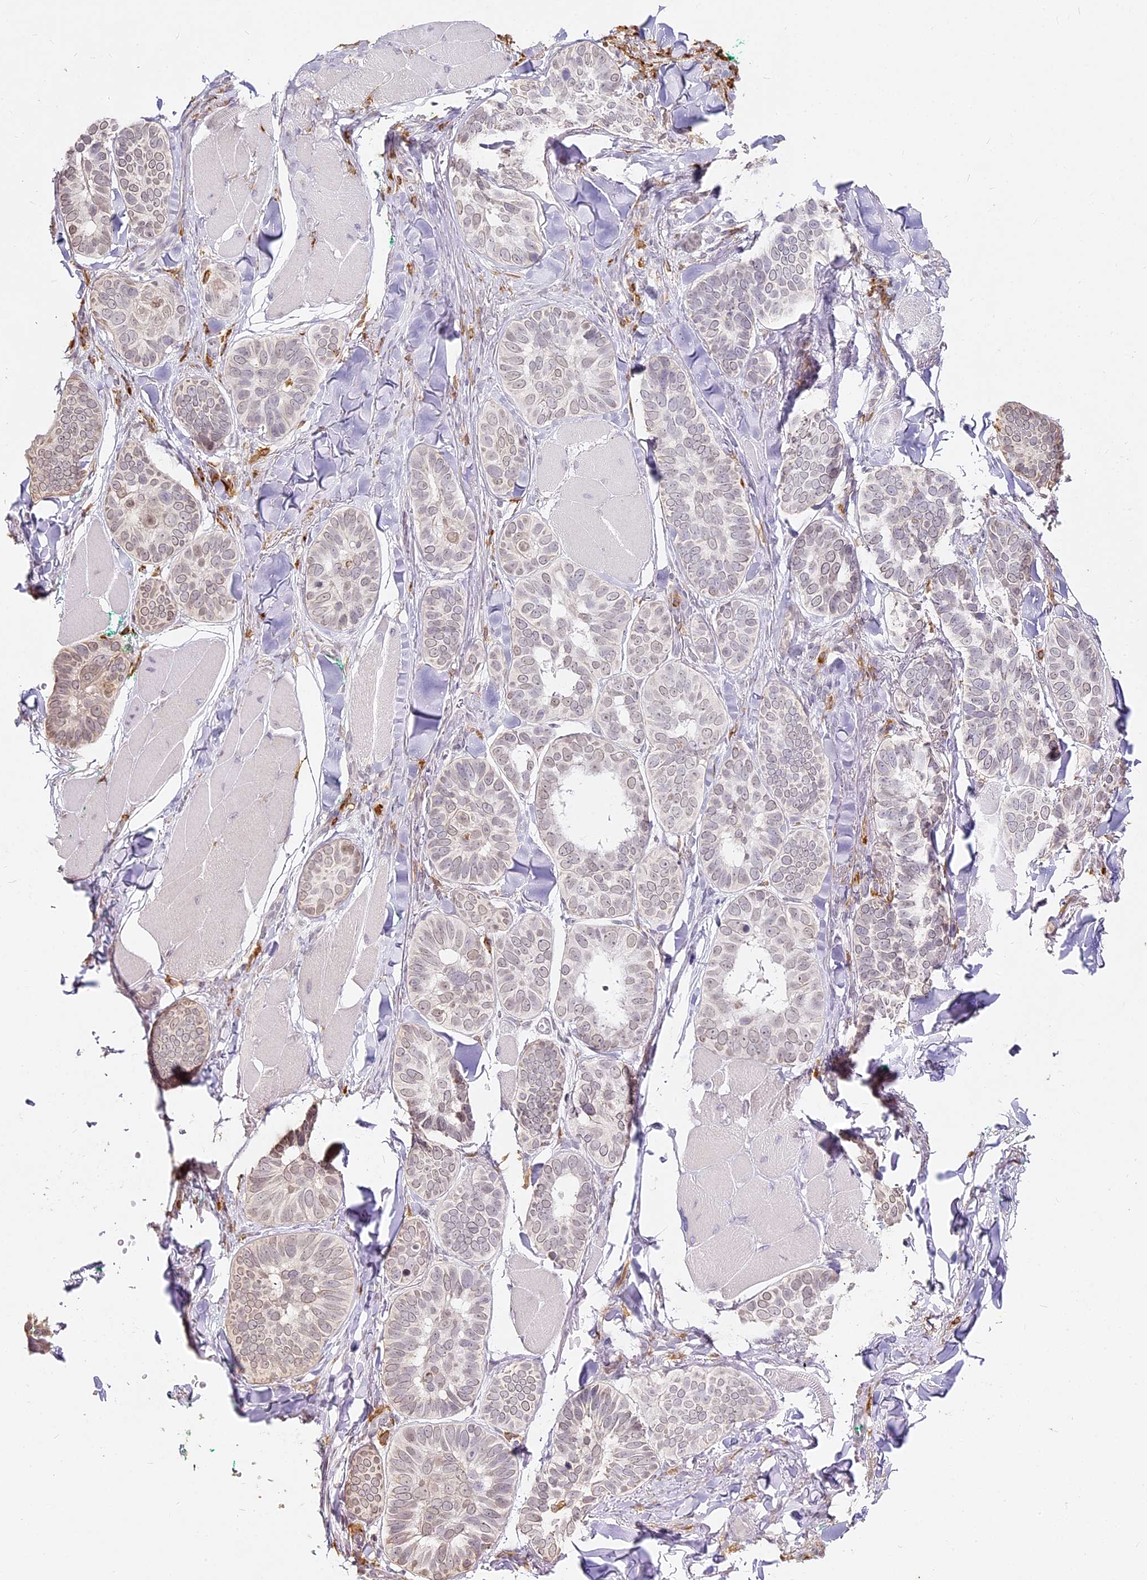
{"staining": {"intensity": "weak", "quantity": "<25%", "location": "nuclear"}, "tissue": "skin cancer", "cell_type": "Tumor cells", "image_type": "cancer", "snomed": [{"axis": "morphology", "description": "Basal cell carcinoma"}, {"axis": "topography", "description": "Skin"}], "caption": "High magnification brightfield microscopy of basal cell carcinoma (skin) stained with DAB (brown) and counterstained with hematoxylin (blue): tumor cells show no significant expression. The staining is performed using DAB brown chromogen with nuclei counter-stained in using hematoxylin.", "gene": "DOCK2", "patient": {"sex": "male", "age": 62}}